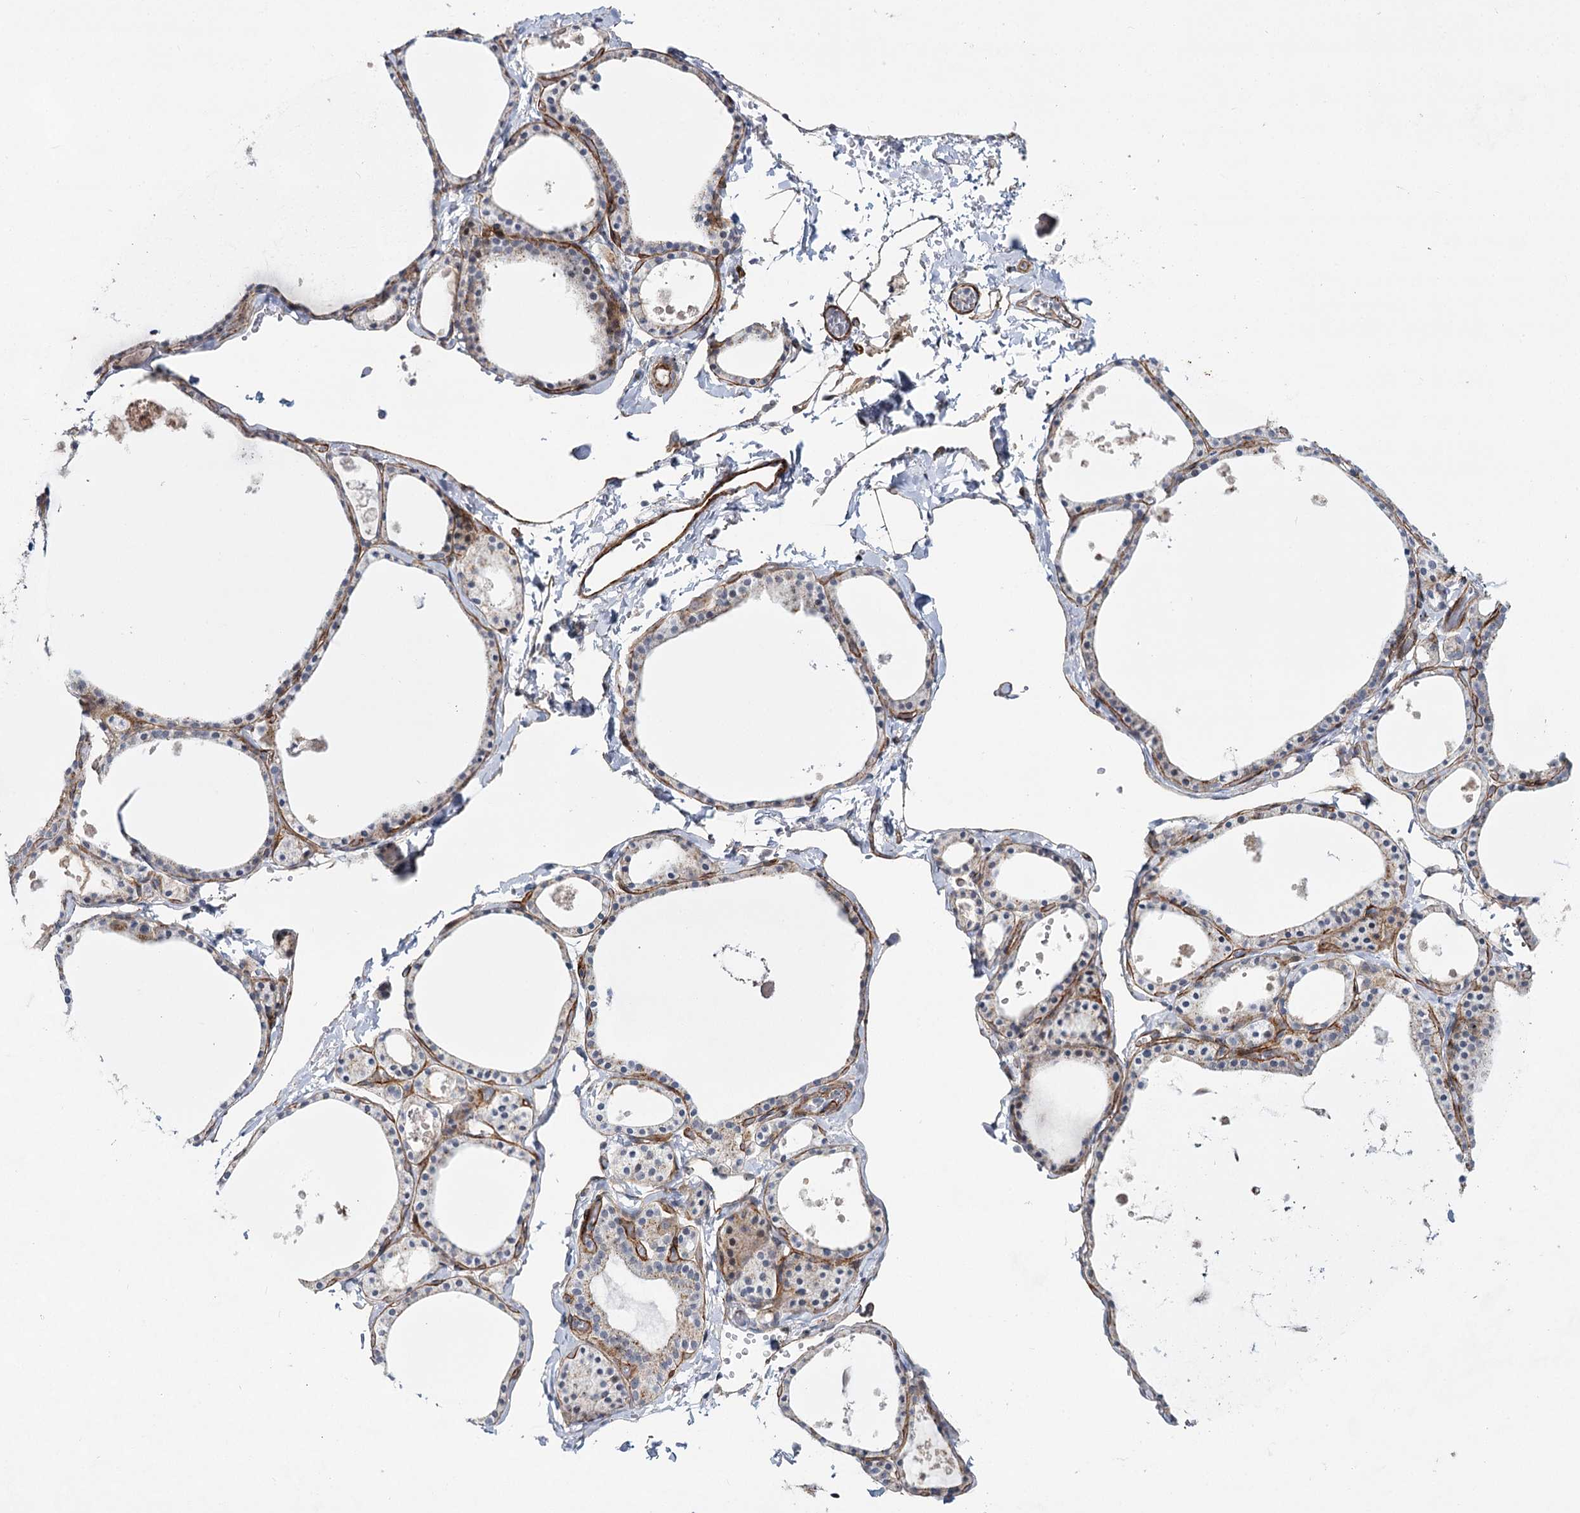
{"staining": {"intensity": "negative", "quantity": "none", "location": "none"}, "tissue": "thyroid gland", "cell_type": "Glandular cells", "image_type": "normal", "snomed": [{"axis": "morphology", "description": "Normal tissue, NOS"}, {"axis": "topography", "description": "Thyroid gland"}], "caption": "Image shows no protein expression in glandular cells of benign thyroid gland. (Stains: DAB (3,3'-diaminobenzidine) IHC with hematoxylin counter stain, Microscopy: brightfield microscopy at high magnification).", "gene": "ATL2", "patient": {"sex": "male", "age": 56}}